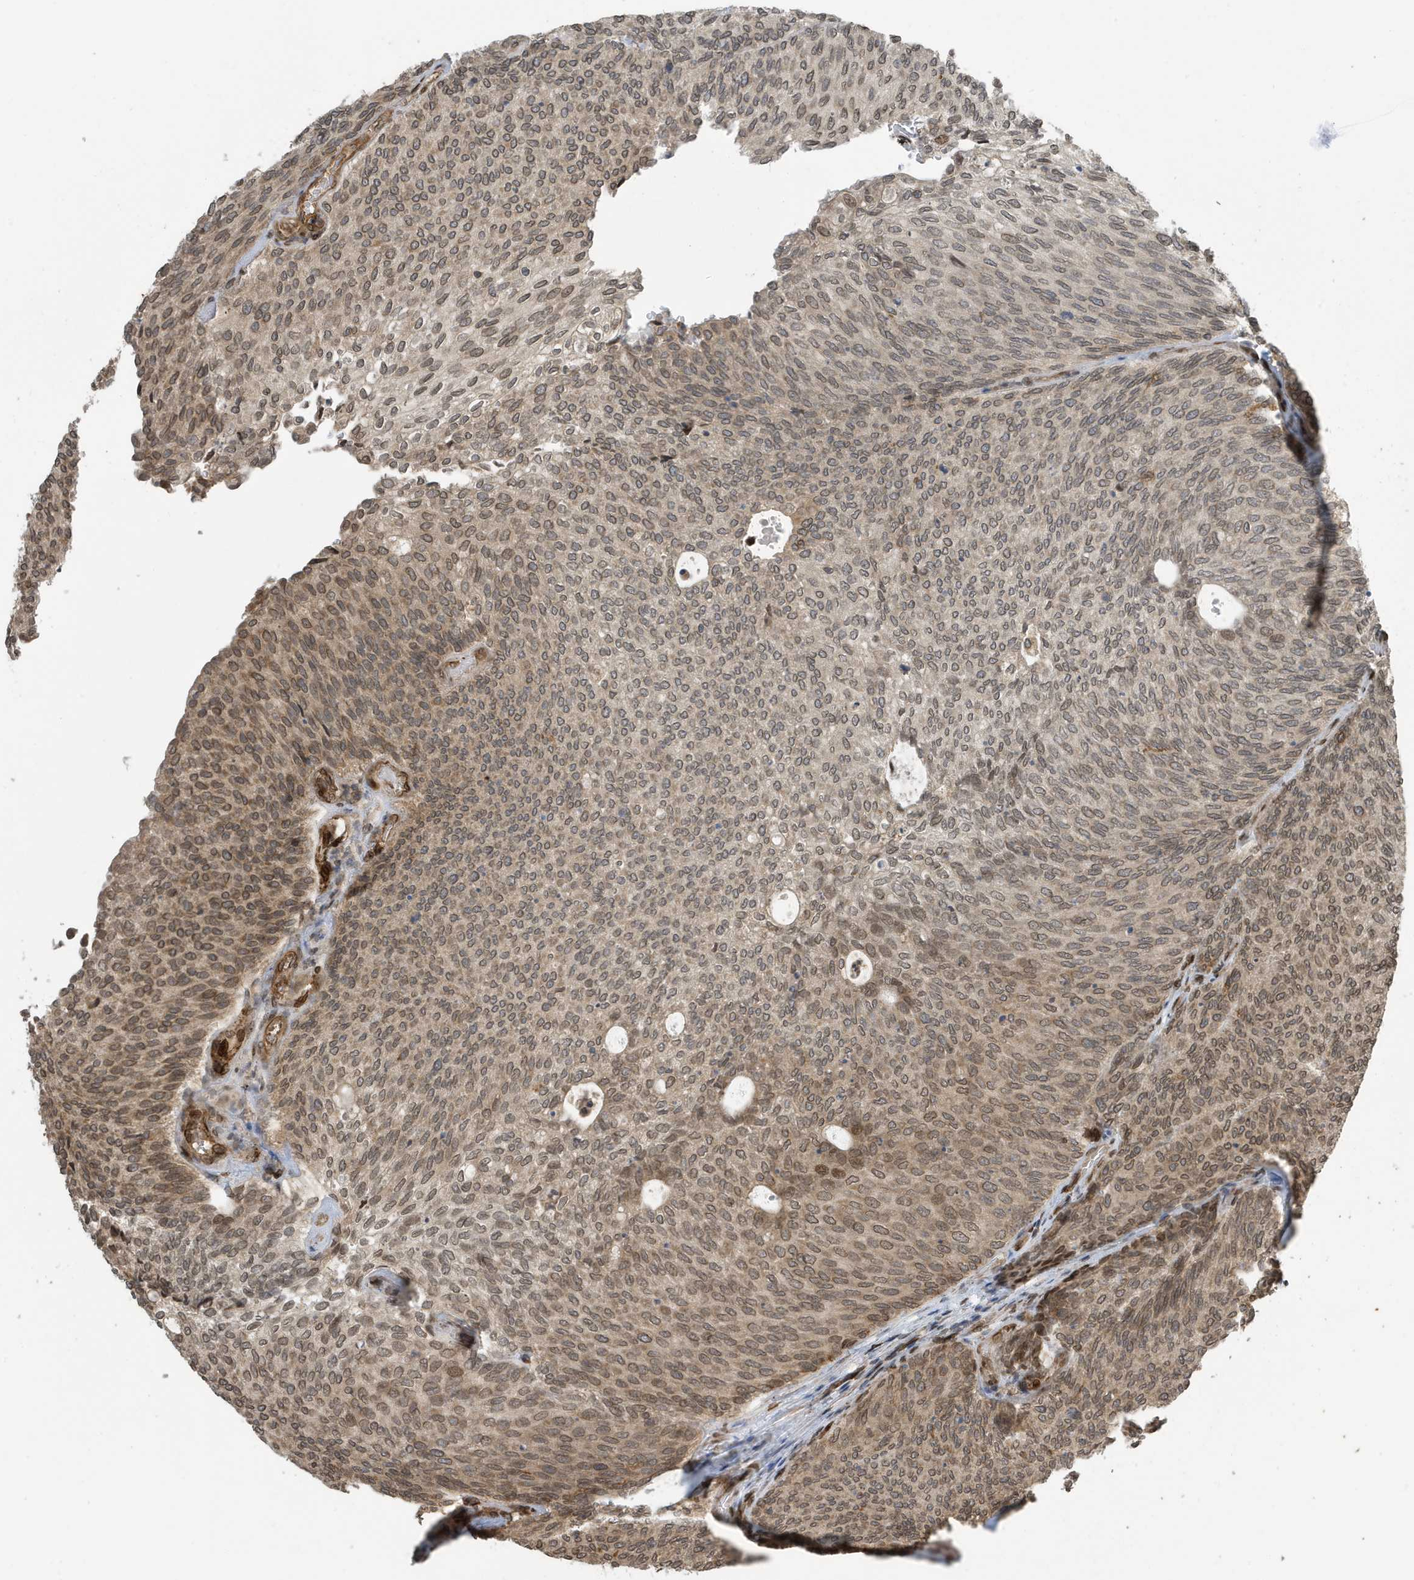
{"staining": {"intensity": "moderate", "quantity": "25%-75%", "location": "cytoplasmic/membranous,nuclear"}, "tissue": "urothelial cancer", "cell_type": "Tumor cells", "image_type": "cancer", "snomed": [{"axis": "morphology", "description": "Urothelial carcinoma, Low grade"}, {"axis": "topography", "description": "Urinary bladder"}], "caption": "Immunohistochemistry (IHC) (DAB) staining of urothelial cancer shows moderate cytoplasmic/membranous and nuclear protein positivity in approximately 25%-75% of tumor cells.", "gene": "DUSP18", "patient": {"sex": "female", "age": 79}}